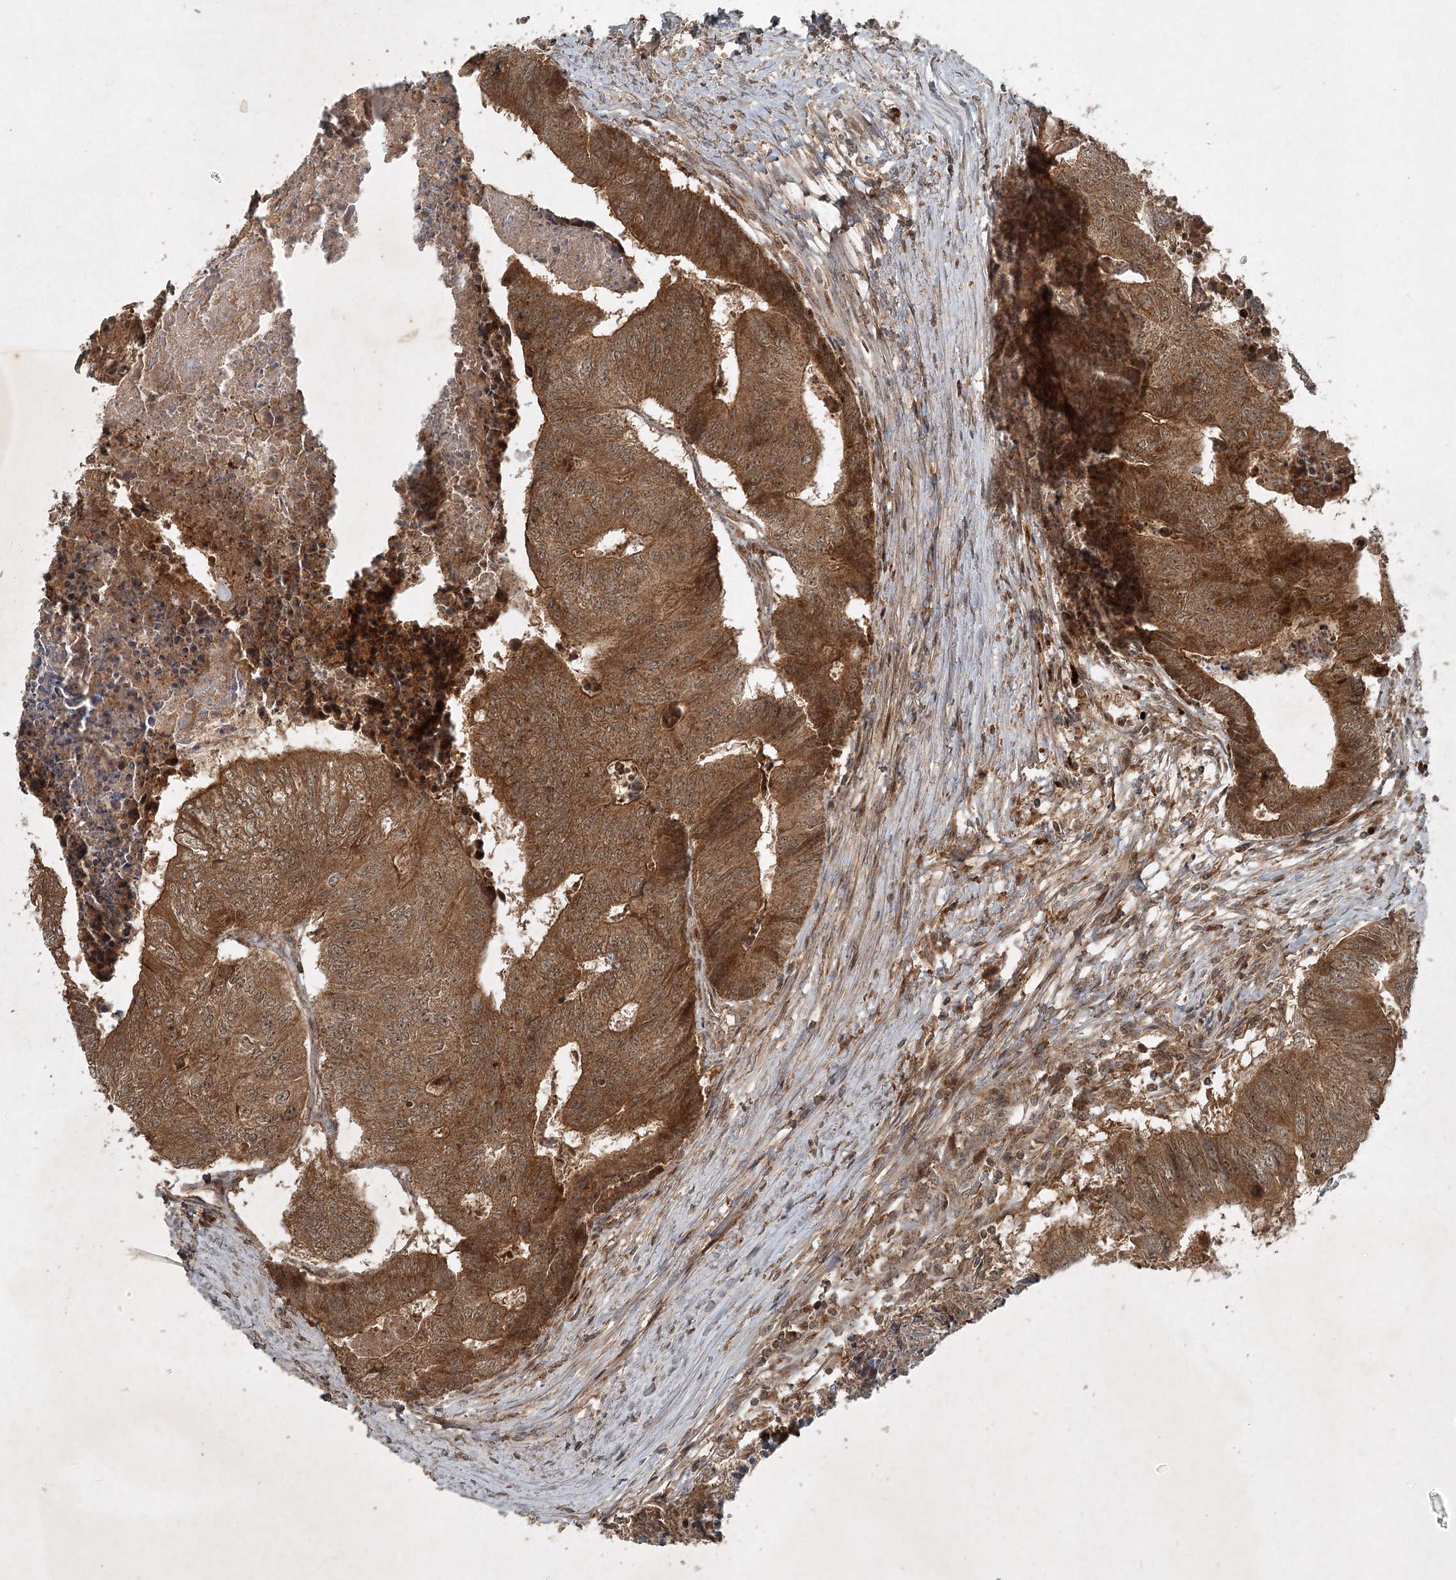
{"staining": {"intensity": "moderate", "quantity": ">75%", "location": "cytoplasmic/membranous"}, "tissue": "colorectal cancer", "cell_type": "Tumor cells", "image_type": "cancer", "snomed": [{"axis": "morphology", "description": "Adenocarcinoma, NOS"}, {"axis": "topography", "description": "Colon"}], "caption": "Tumor cells exhibit medium levels of moderate cytoplasmic/membranous expression in approximately >75% of cells in colorectal adenocarcinoma.", "gene": "UNC93A", "patient": {"sex": "female", "age": 67}}